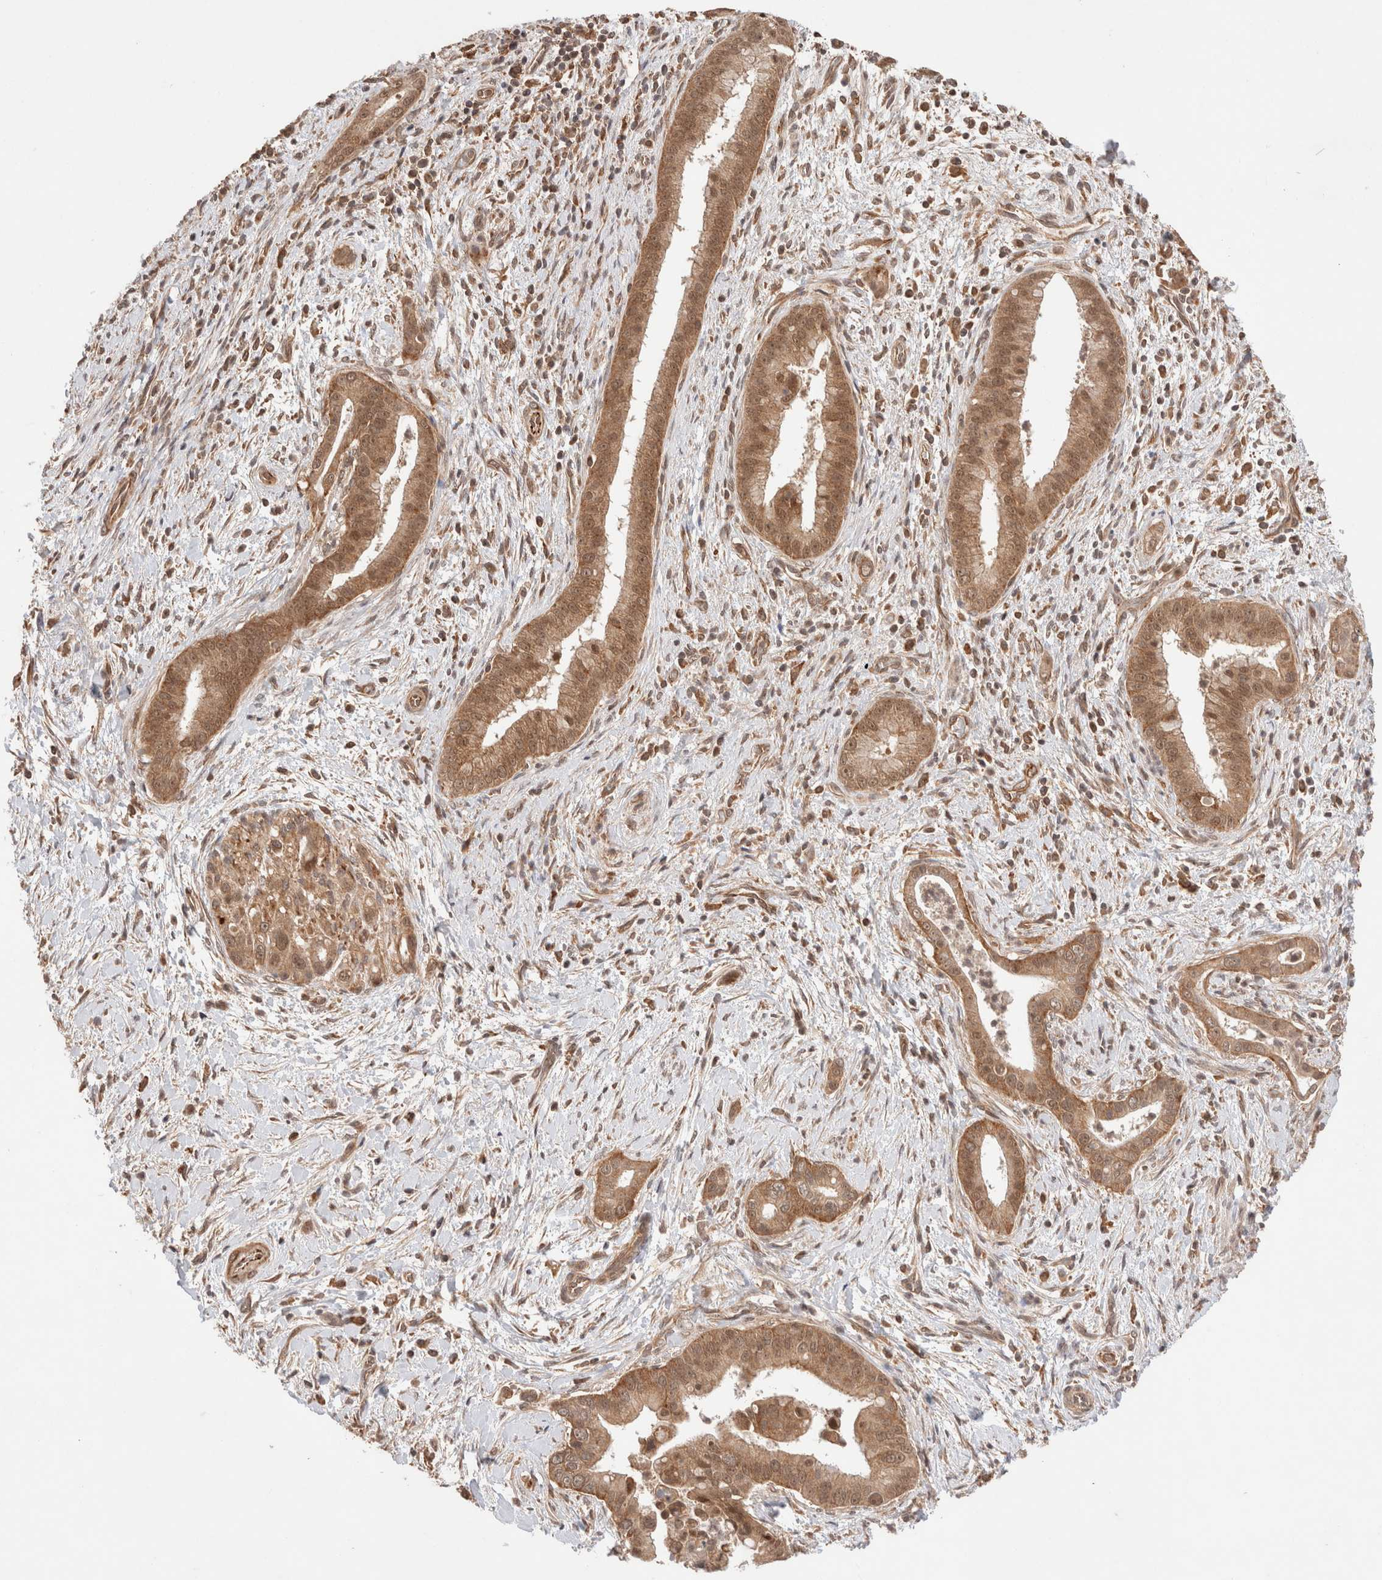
{"staining": {"intensity": "moderate", "quantity": ">75%", "location": "cytoplasmic/membranous,nuclear"}, "tissue": "liver cancer", "cell_type": "Tumor cells", "image_type": "cancer", "snomed": [{"axis": "morphology", "description": "Cholangiocarcinoma"}, {"axis": "topography", "description": "Liver"}], "caption": "DAB (3,3'-diaminobenzidine) immunohistochemical staining of human liver cancer (cholangiocarcinoma) displays moderate cytoplasmic/membranous and nuclear protein positivity in approximately >75% of tumor cells. (IHC, brightfield microscopy, high magnification).", "gene": "SIKE1", "patient": {"sex": "female", "age": 54}}